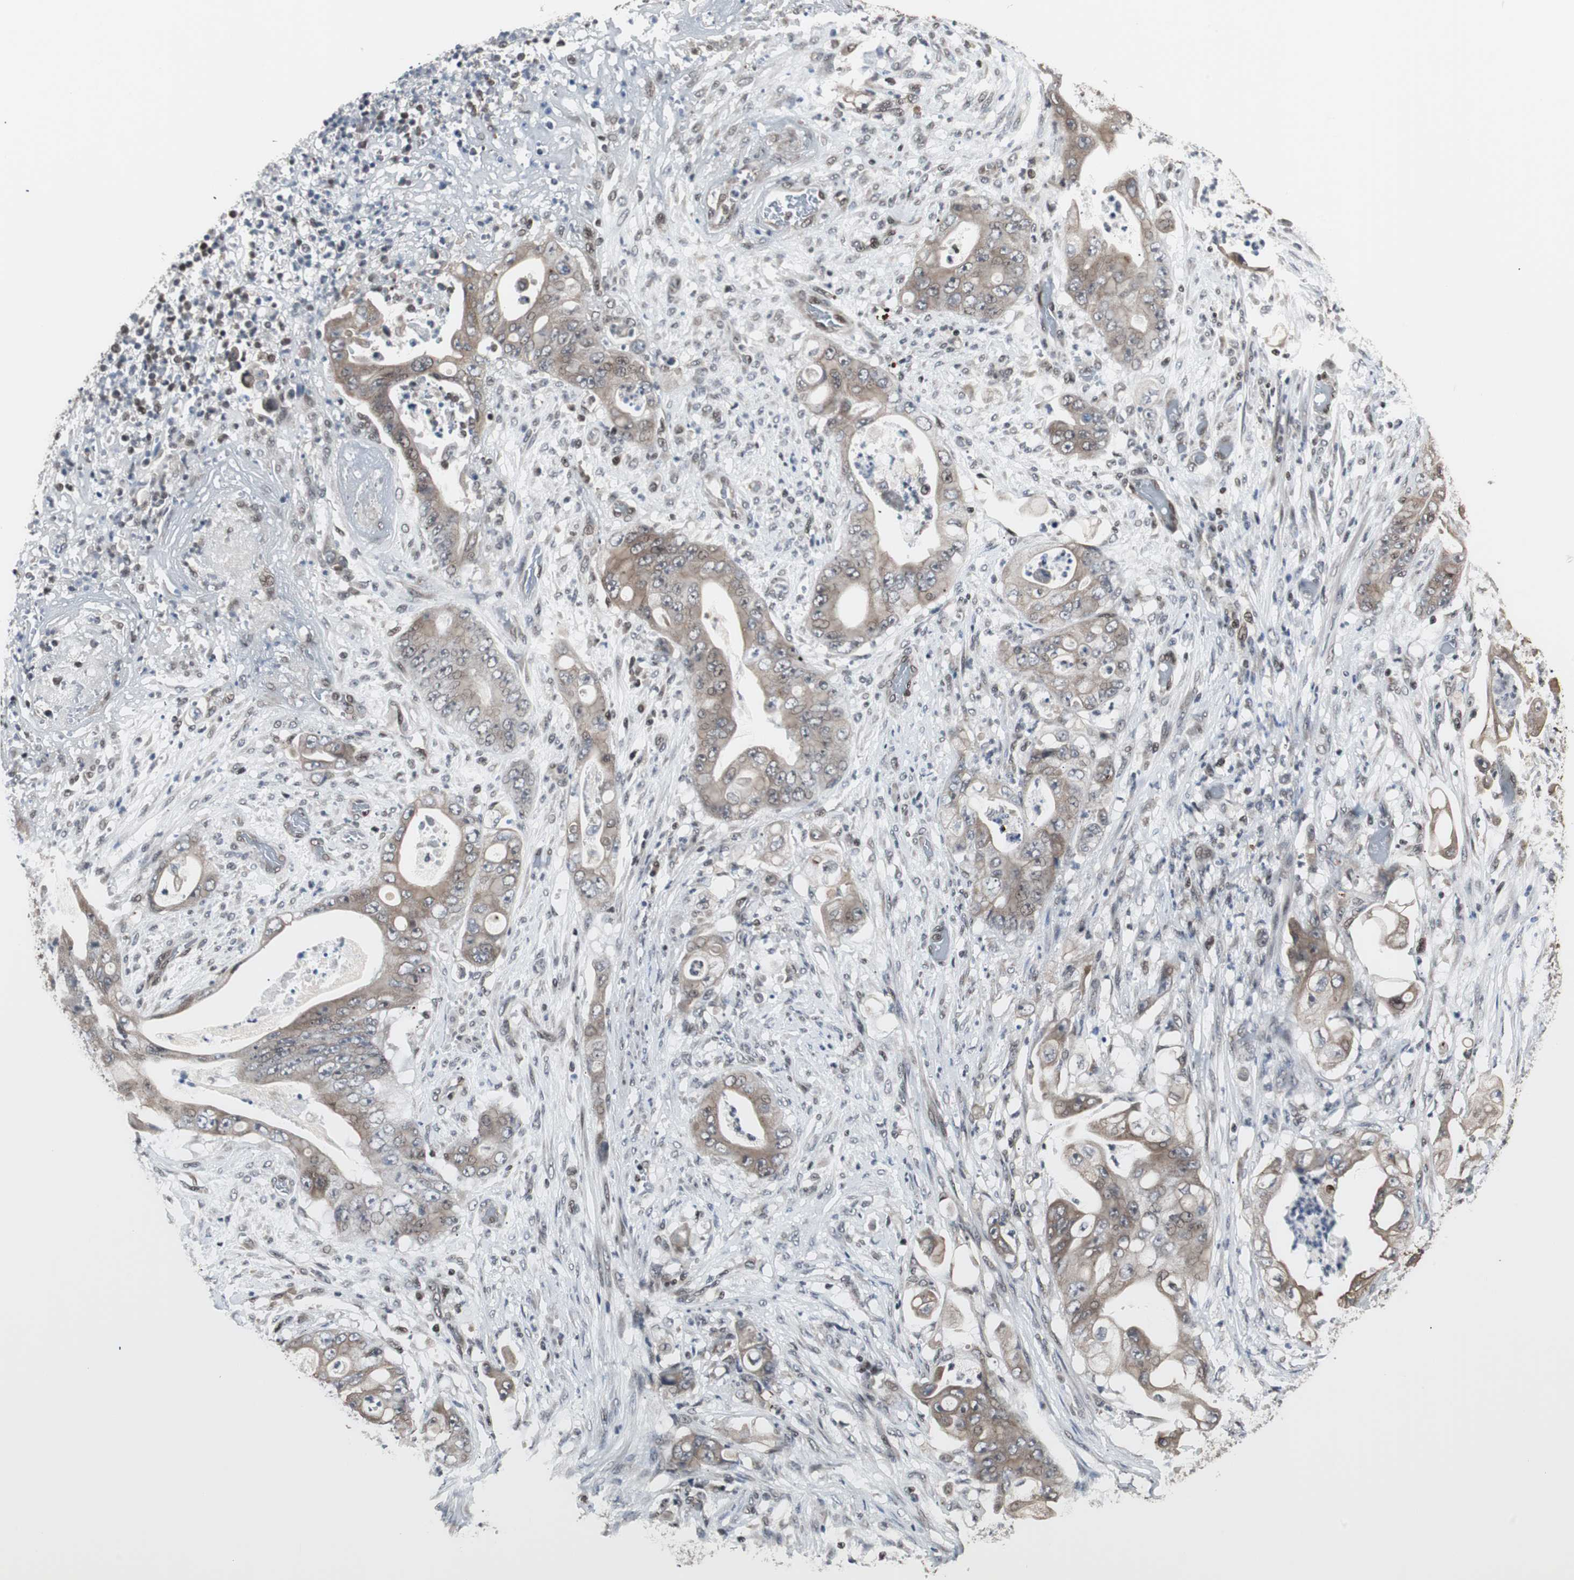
{"staining": {"intensity": "weak", "quantity": ">75%", "location": "cytoplasmic/membranous"}, "tissue": "stomach cancer", "cell_type": "Tumor cells", "image_type": "cancer", "snomed": [{"axis": "morphology", "description": "Adenocarcinoma, NOS"}, {"axis": "topography", "description": "Stomach"}], "caption": "An immunohistochemistry (IHC) photomicrograph of tumor tissue is shown. Protein staining in brown highlights weak cytoplasmic/membranous positivity in stomach adenocarcinoma within tumor cells.", "gene": "TERF2IP", "patient": {"sex": "female", "age": 73}}